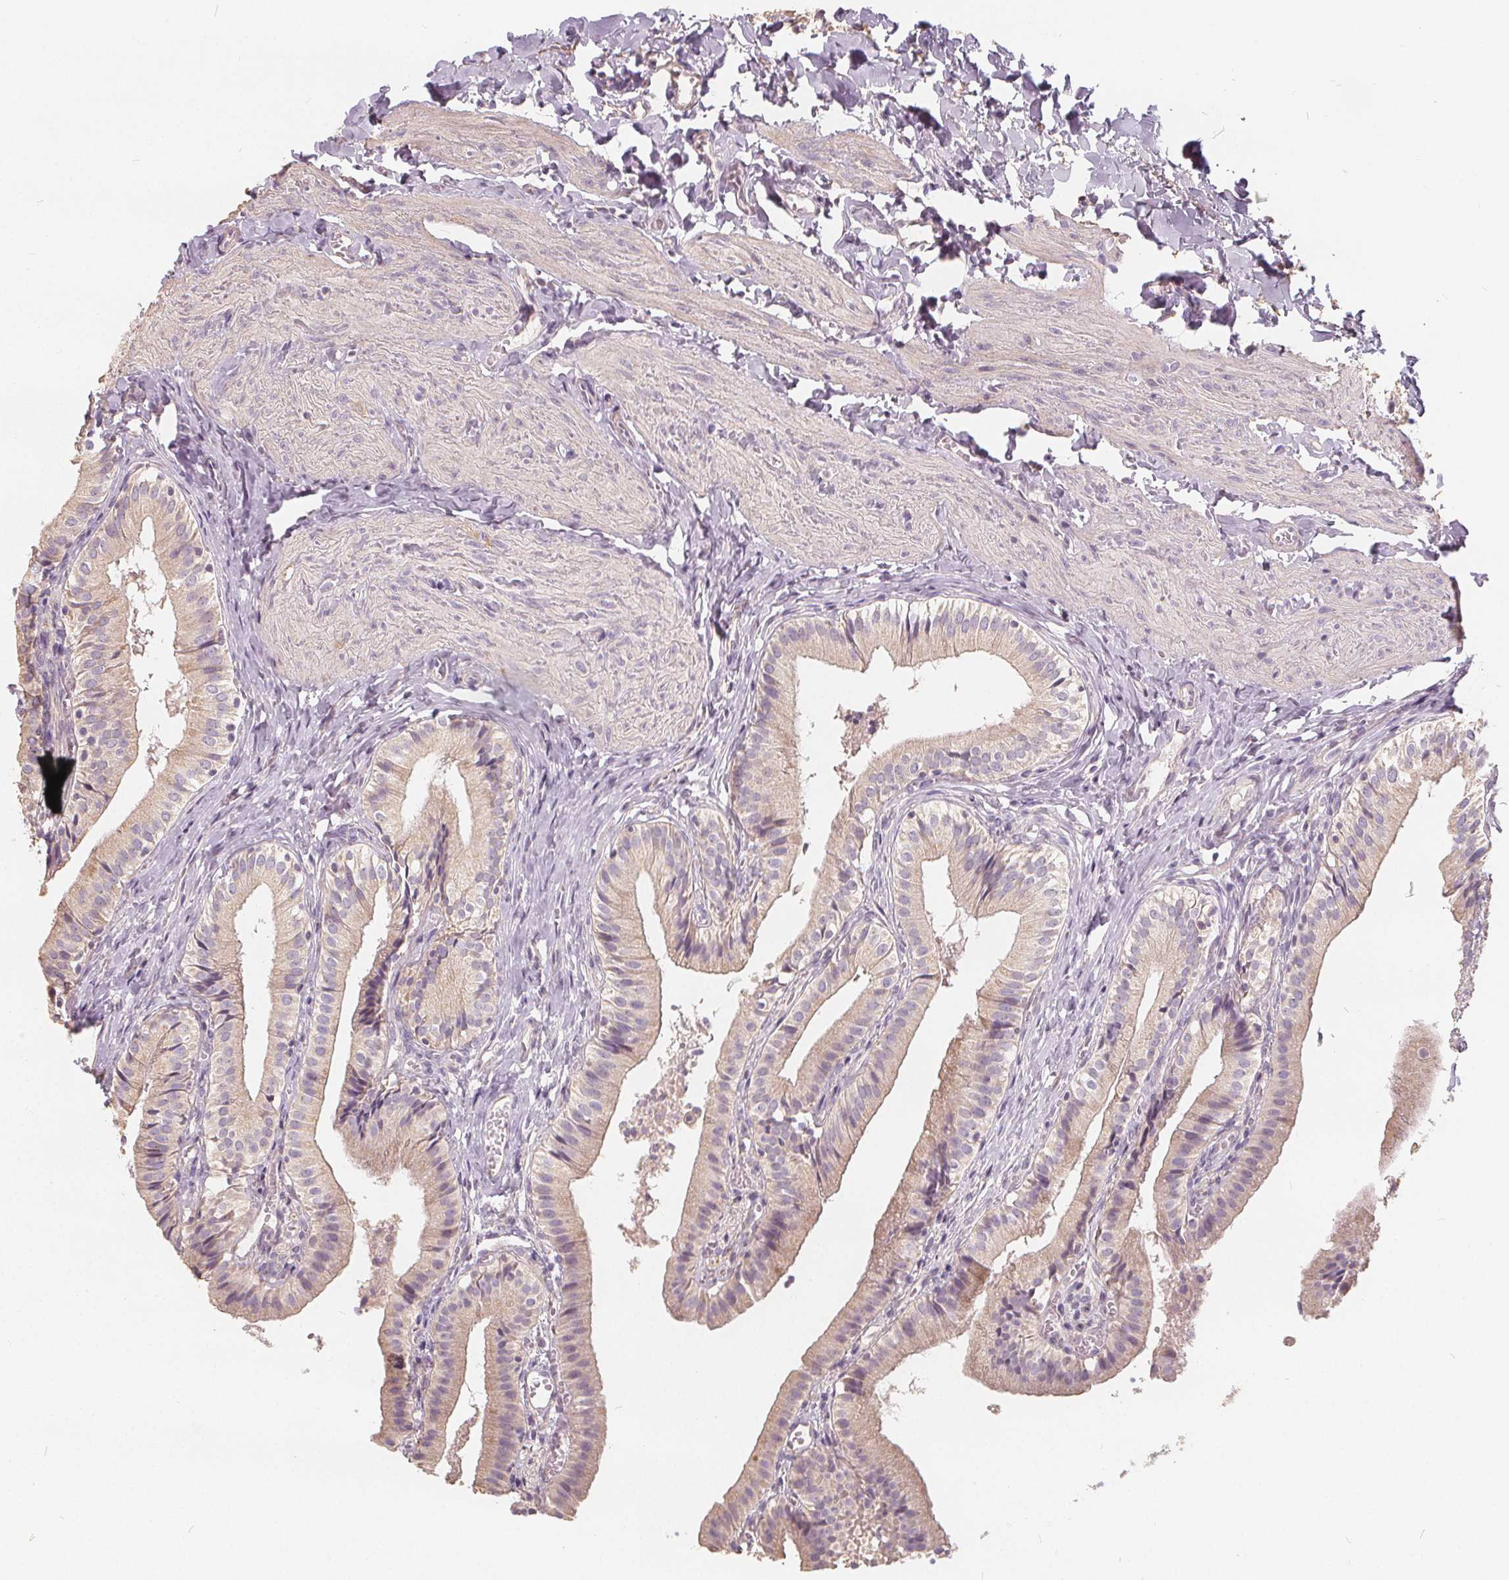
{"staining": {"intensity": "weak", "quantity": "25%-75%", "location": "cytoplasmic/membranous"}, "tissue": "gallbladder", "cell_type": "Glandular cells", "image_type": "normal", "snomed": [{"axis": "morphology", "description": "Normal tissue, NOS"}, {"axis": "topography", "description": "Gallbladder"}], "caption": "A brown stain highlights weak cytoplasmic/membranous expression of a protein in glandular cells of normal human gallbladder. (brown staining indicates protein expression, while blue staining denotes nuclei).", "gene": "DRC3", "patient": {"sex": "female", "age": 47}}